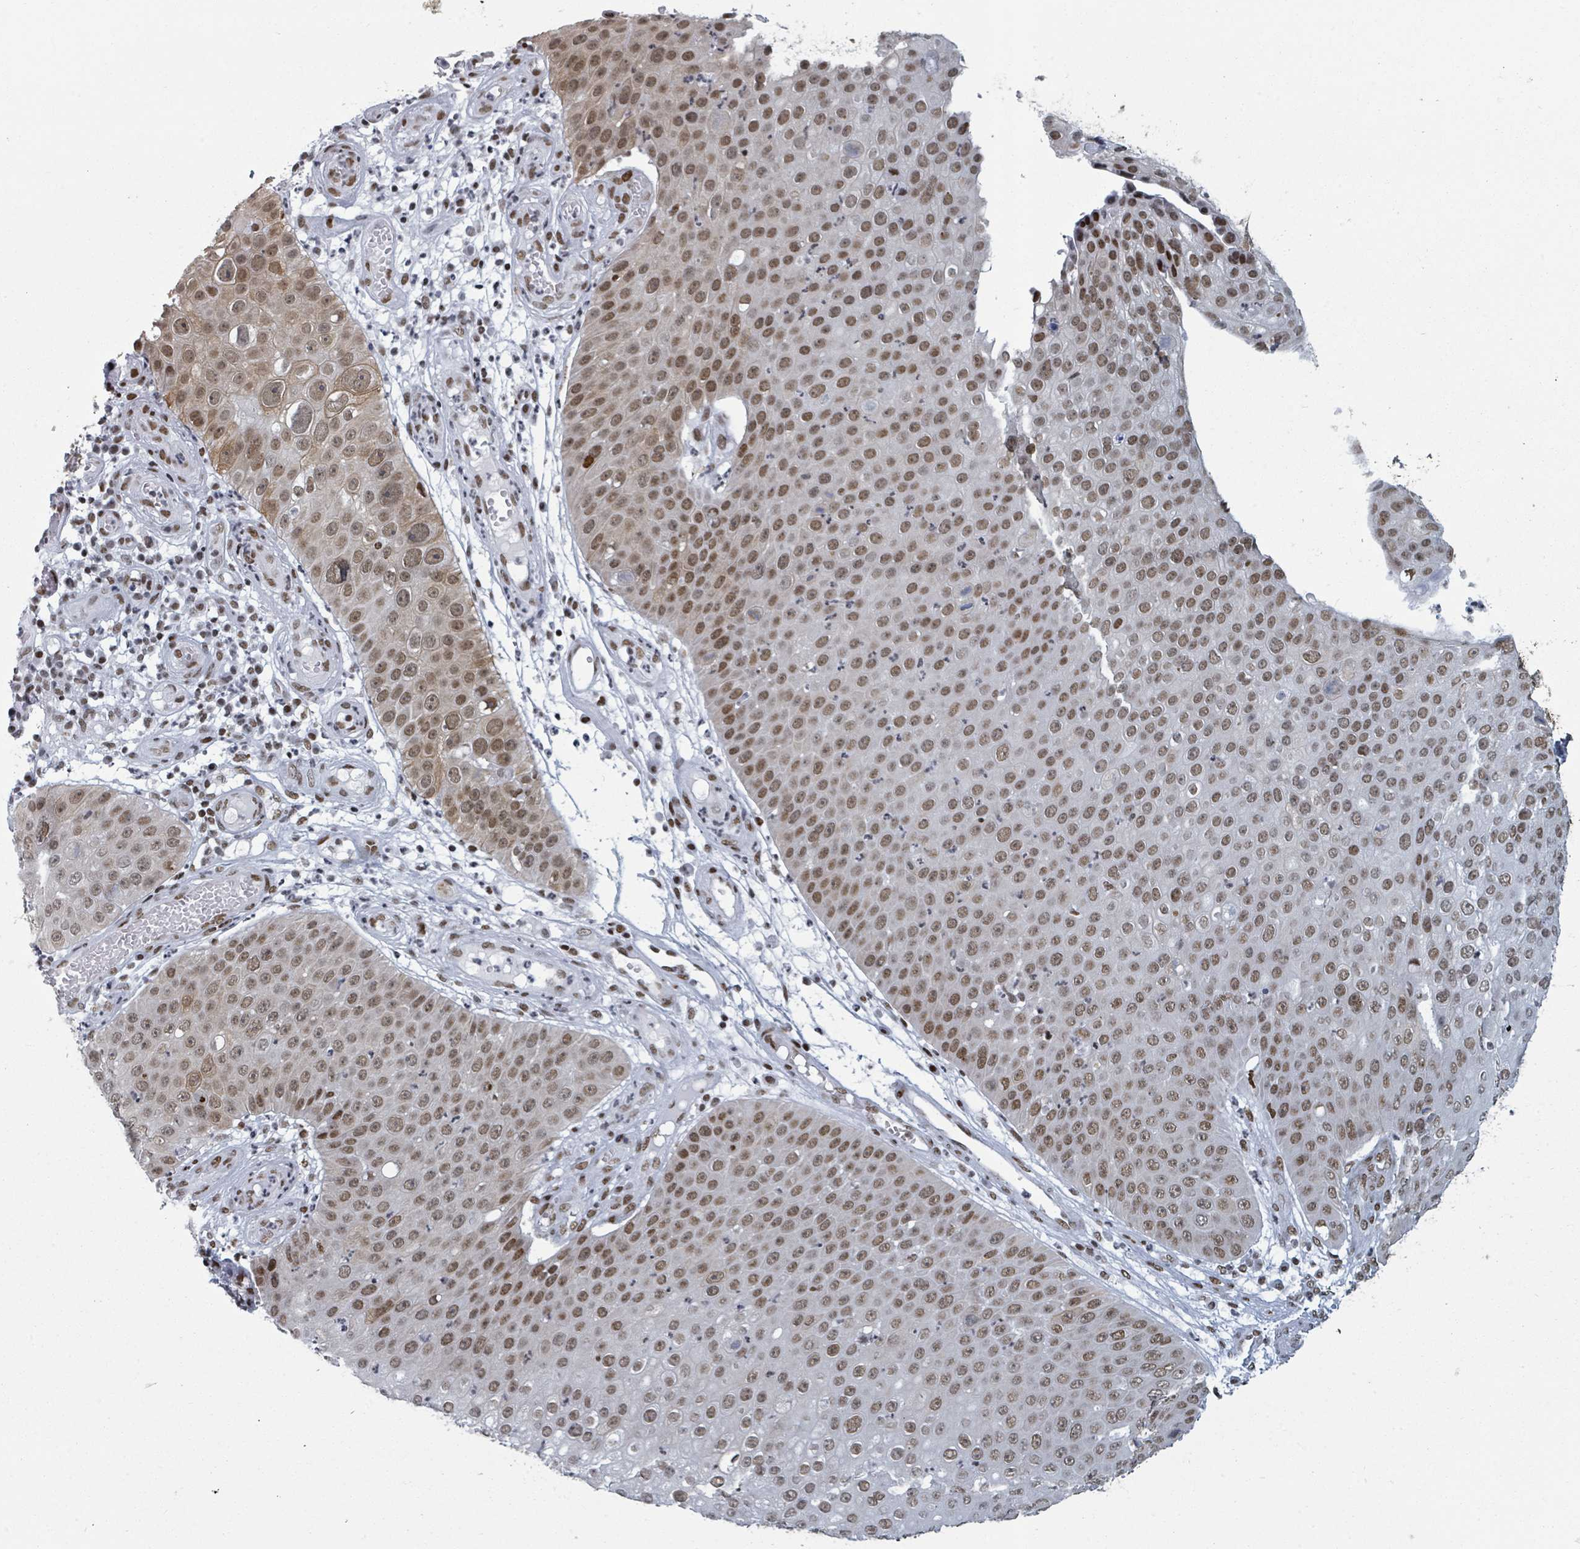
{"staining": {"intensity": "moderate", "quantity": ">75%", "location": "nuclear"}, "tissue": "skin cancer", "cell_type": "Tumor cells", "image_type": "cancer", "snomed": [{"axis": "morphology", "description": "Squamous cell carcinoma, NOS"}, {"axis": "topography", "description": "Skin"}], "caption": "Immunohistochemistry staining of squamous cell carcinoma (skin), which displays medium levels of moderate nuclear positivity in about >75% of tumor cells indicating moderate nuclear protein staining. The staining was performed using DAB (brown) for protein detection and nuclei were counterstained in hematoxylin (blue).", "gene": "DHX16", "patient": {"sex": "male", "age": 71}}